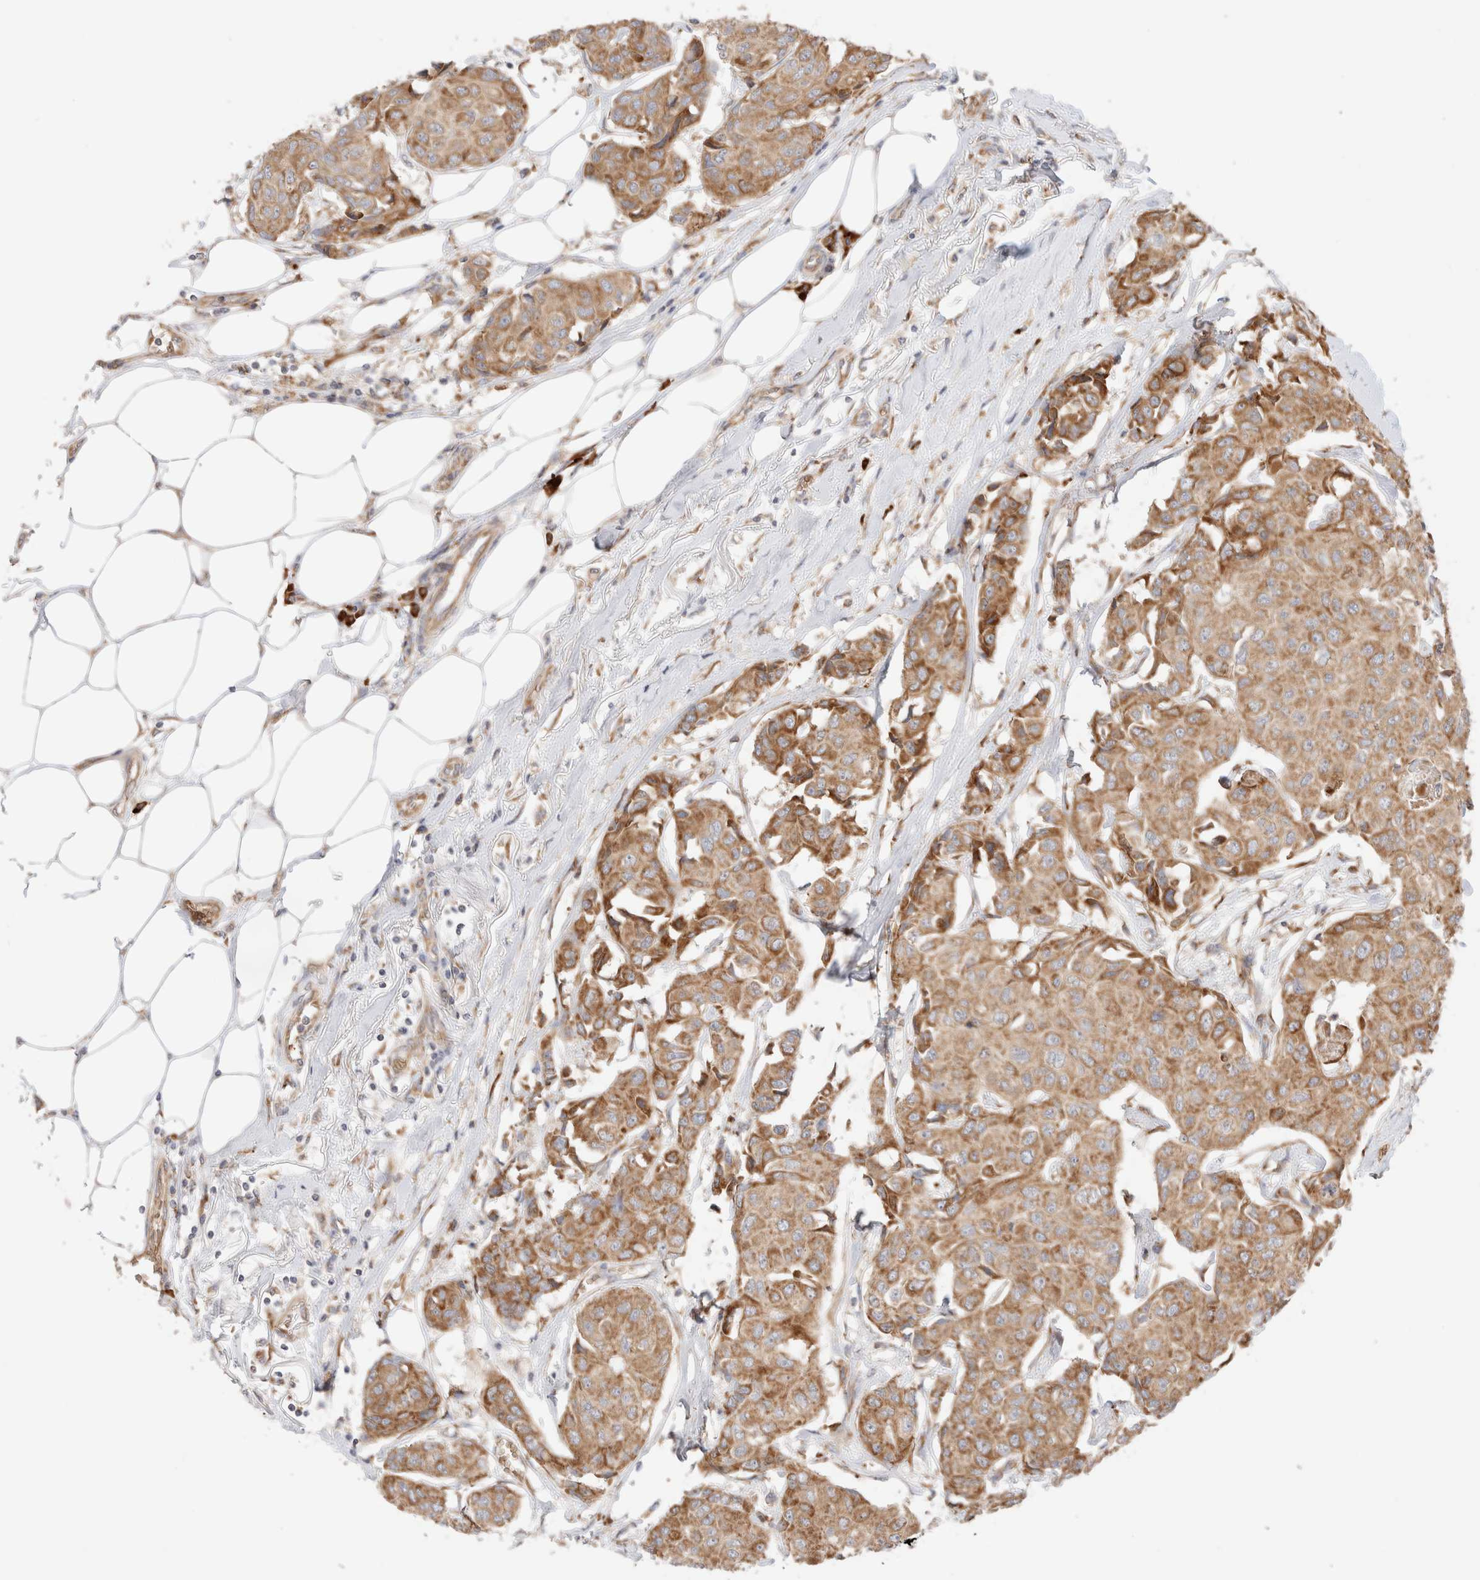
{"staining": {"intensity": "moderate", "quantity": ">75%", "location": "cytoplasmic/membranous"}, "tissue": "breast cancer", "cell_type": "Tumor cells", "image_type": "cancer", "snomed": [{"axis": "morphology", "description": "Duct carcinoma"}, {"axis": "topography", "description": "Breast"}], "caption": "Tumor cells display moderate cytoplasmic/membranous expression in approximately >75% of cells in intraductal carcinoma (breast).", "gene": "UTS2B", "patient": {"sex": "female", "age": 80}}